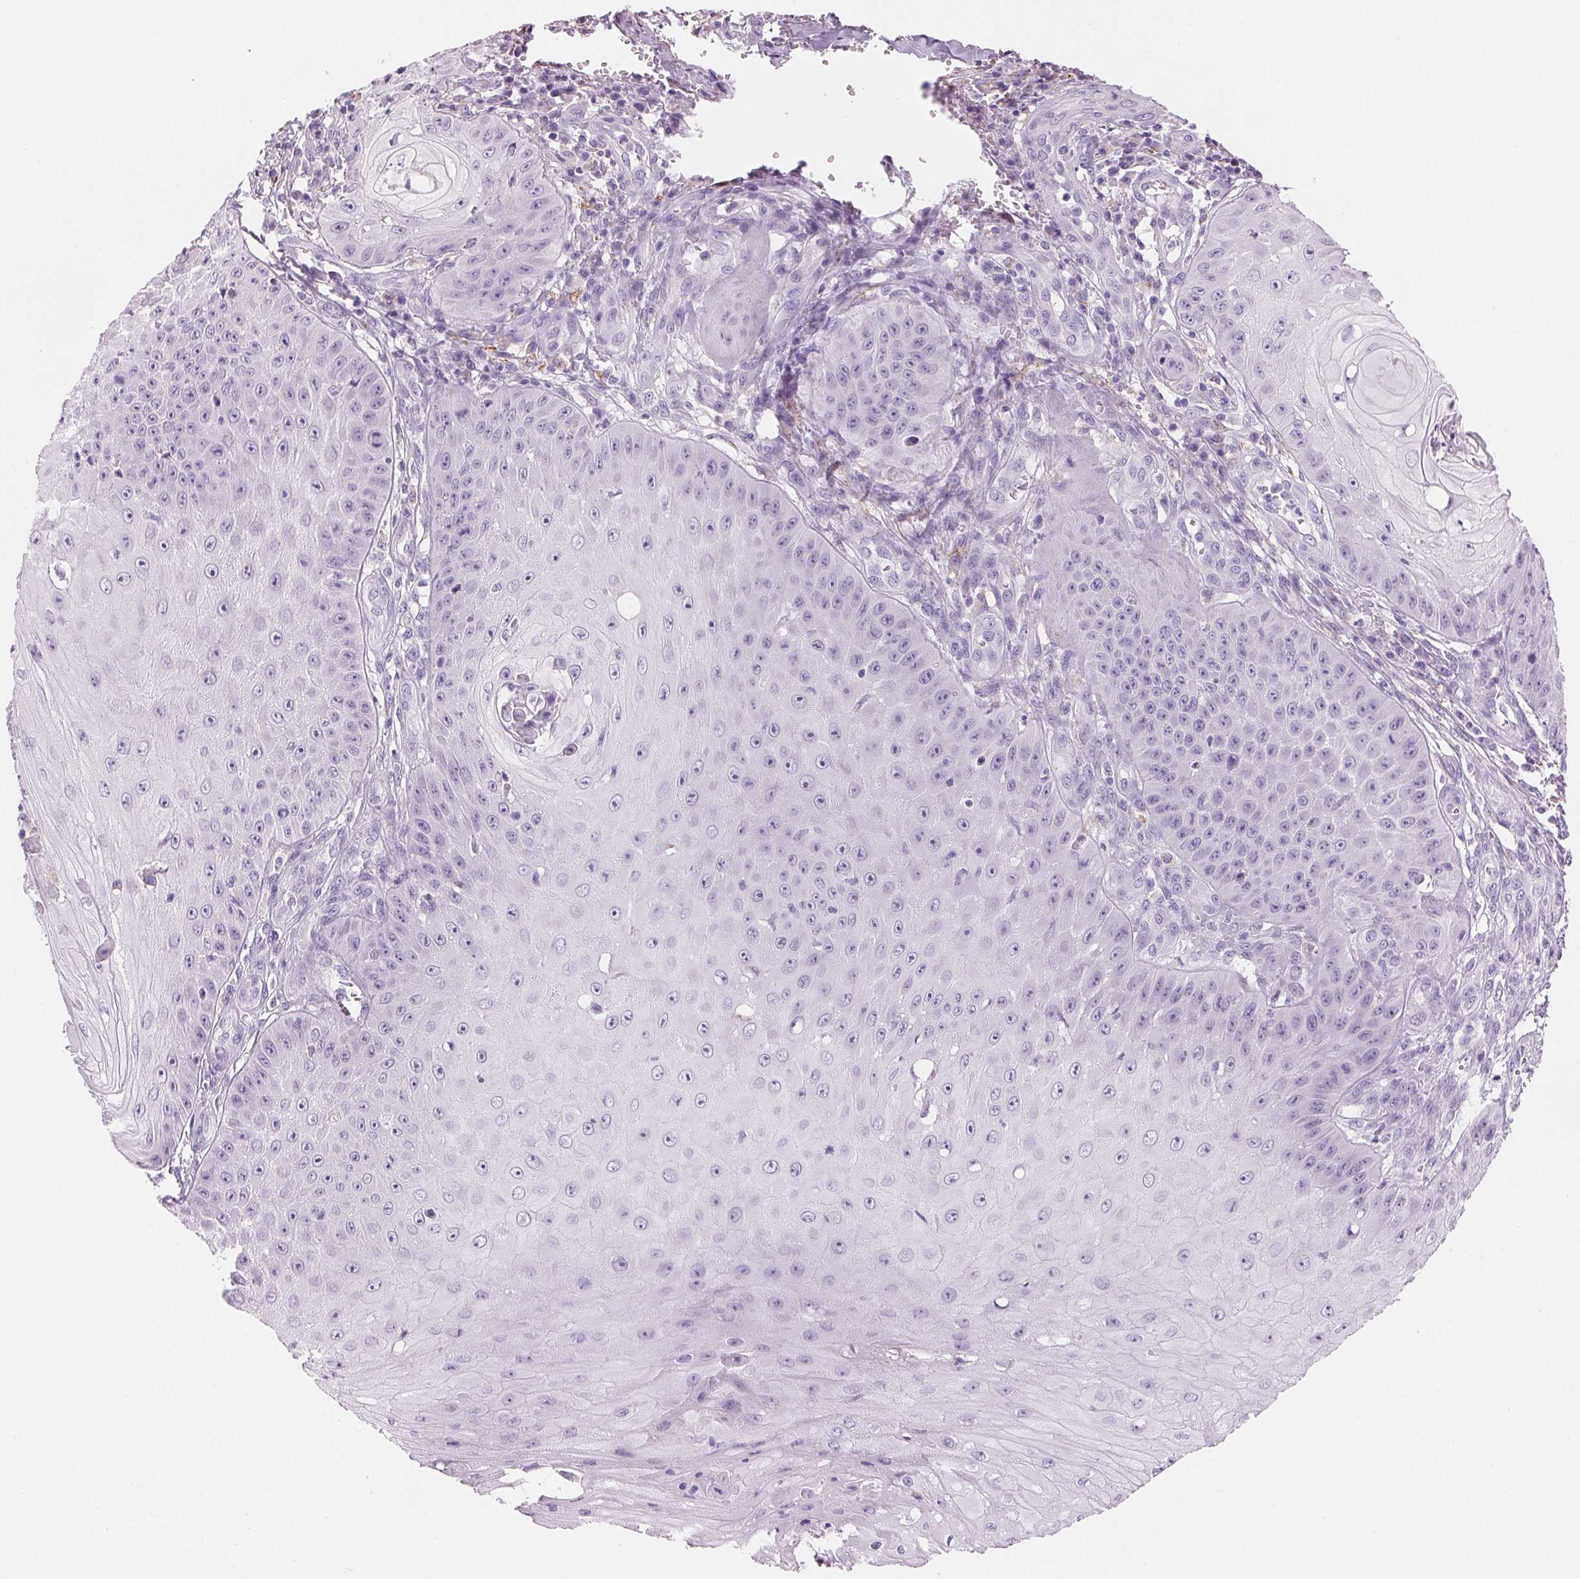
{"staining": {"intensity": "negative", "quantity": "none", "location": "none"}, "tissue": "skin cancer", "cell_type": "Tumor cells", "image_type": "cancer", "snomed": [{"axis": "morphology", "description": "Squamous cell carcinoma, NOS"}, {"axis": "topography", "description": "Skin"}], "caption": "IHC micrograph of neoplastic tissue: squamous cell carcinoma (skin) stained with DAB shows no significant protein staining in tumor cells. (DAB (3,3'-diaminobenzidine) immunohistochemistry (IHC), high magnification).", "gene": "CYP11B1", "patient": {"sex": "male", "age": 70}}